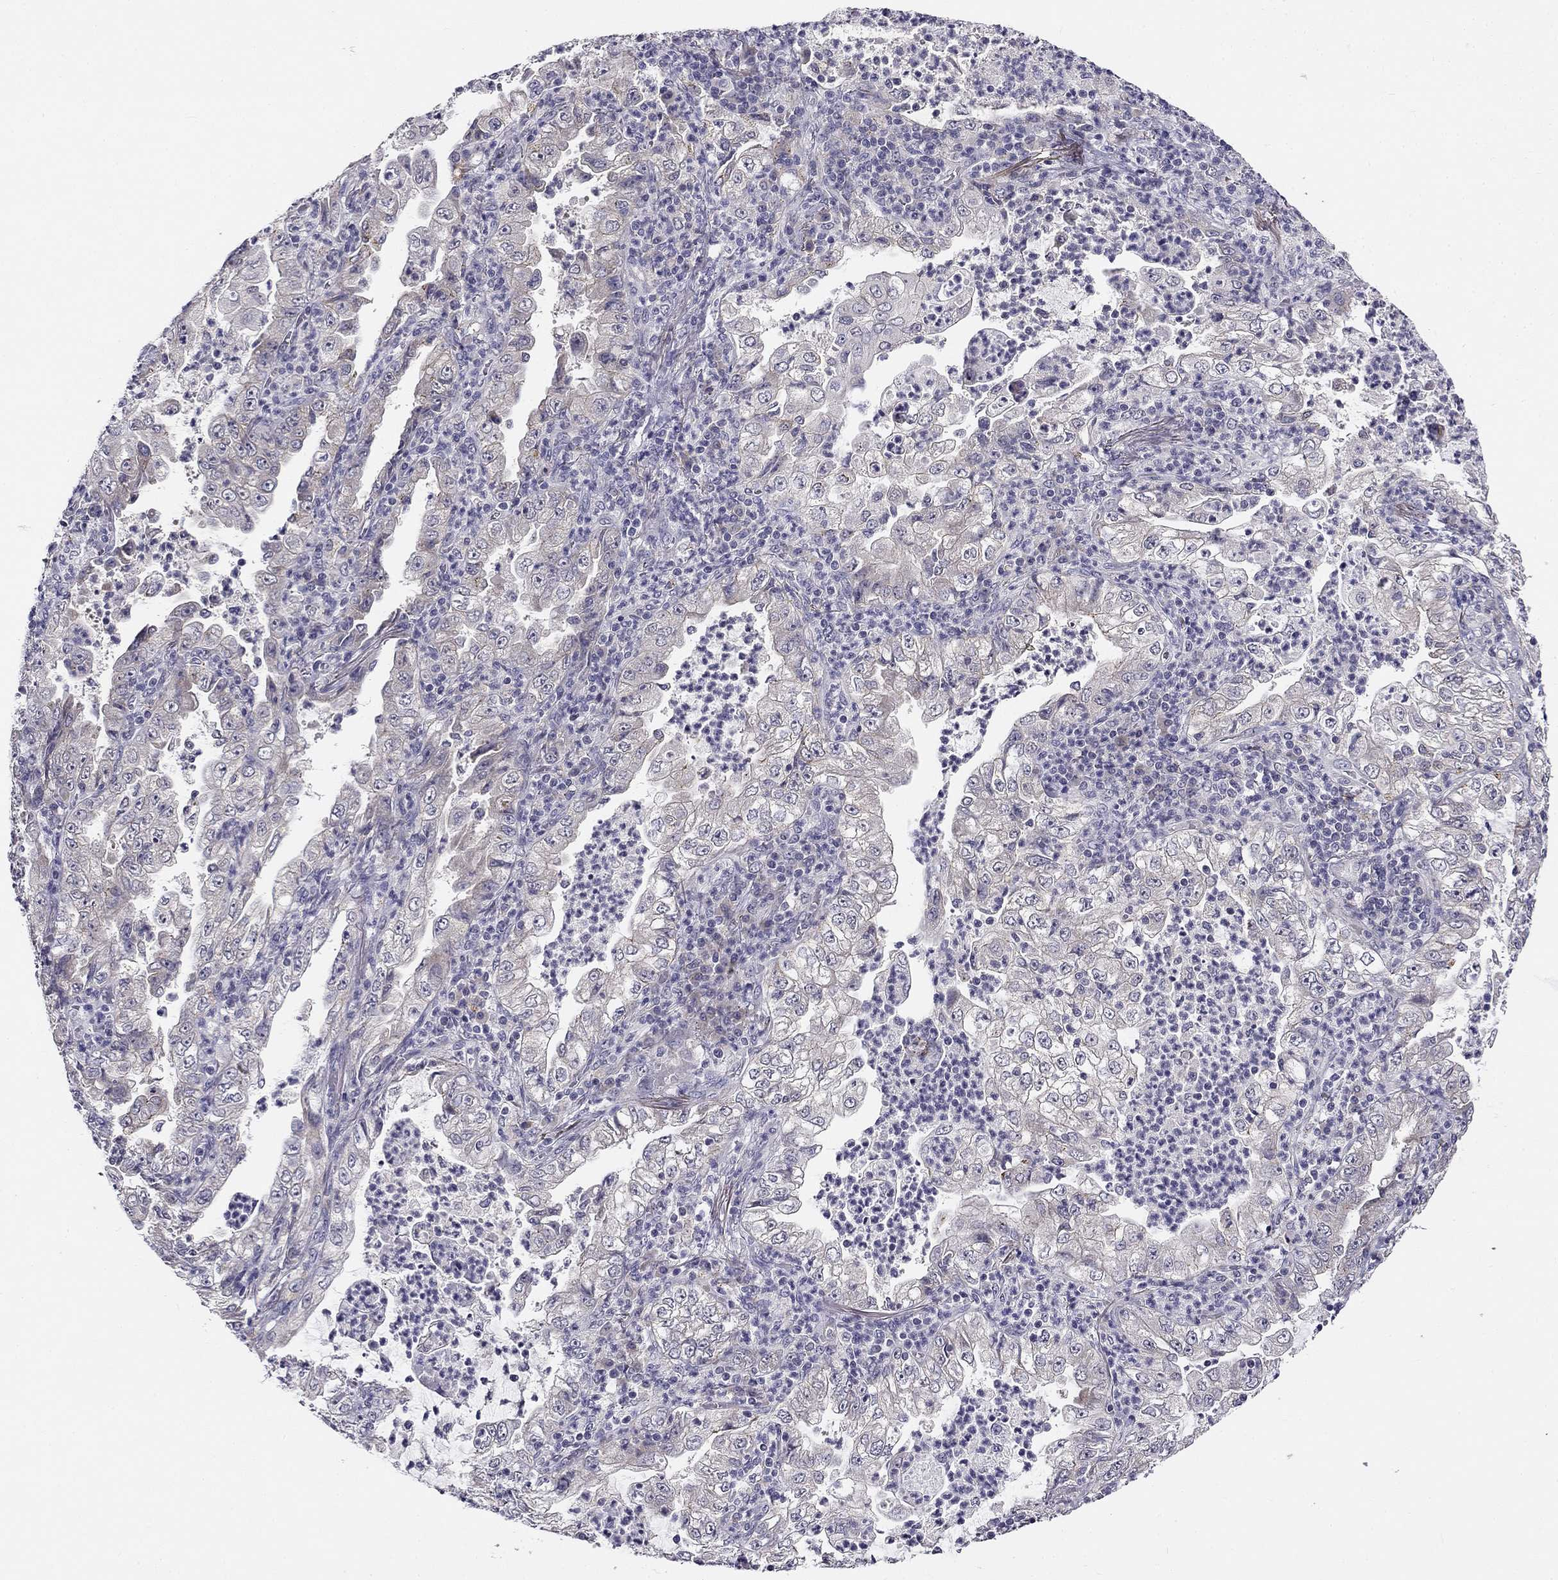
{"staining": {"intensity": "negative", "quantity": "none", "location": "none"}, "tissue": "lung cancer", "cell_type": "Tumor cells", "image_type": "cancer", "snomed": [{"axis": "morphology", "description": "Adenocarcinoma, NOS"}, {"axis": "topography", "description": "Lung"}], "caption": "The image displays no significant expression in tumor cells of adenocarcinoma (lung).", "gene": "CNR1", "patient": {"sex": "female", "age": 73}}